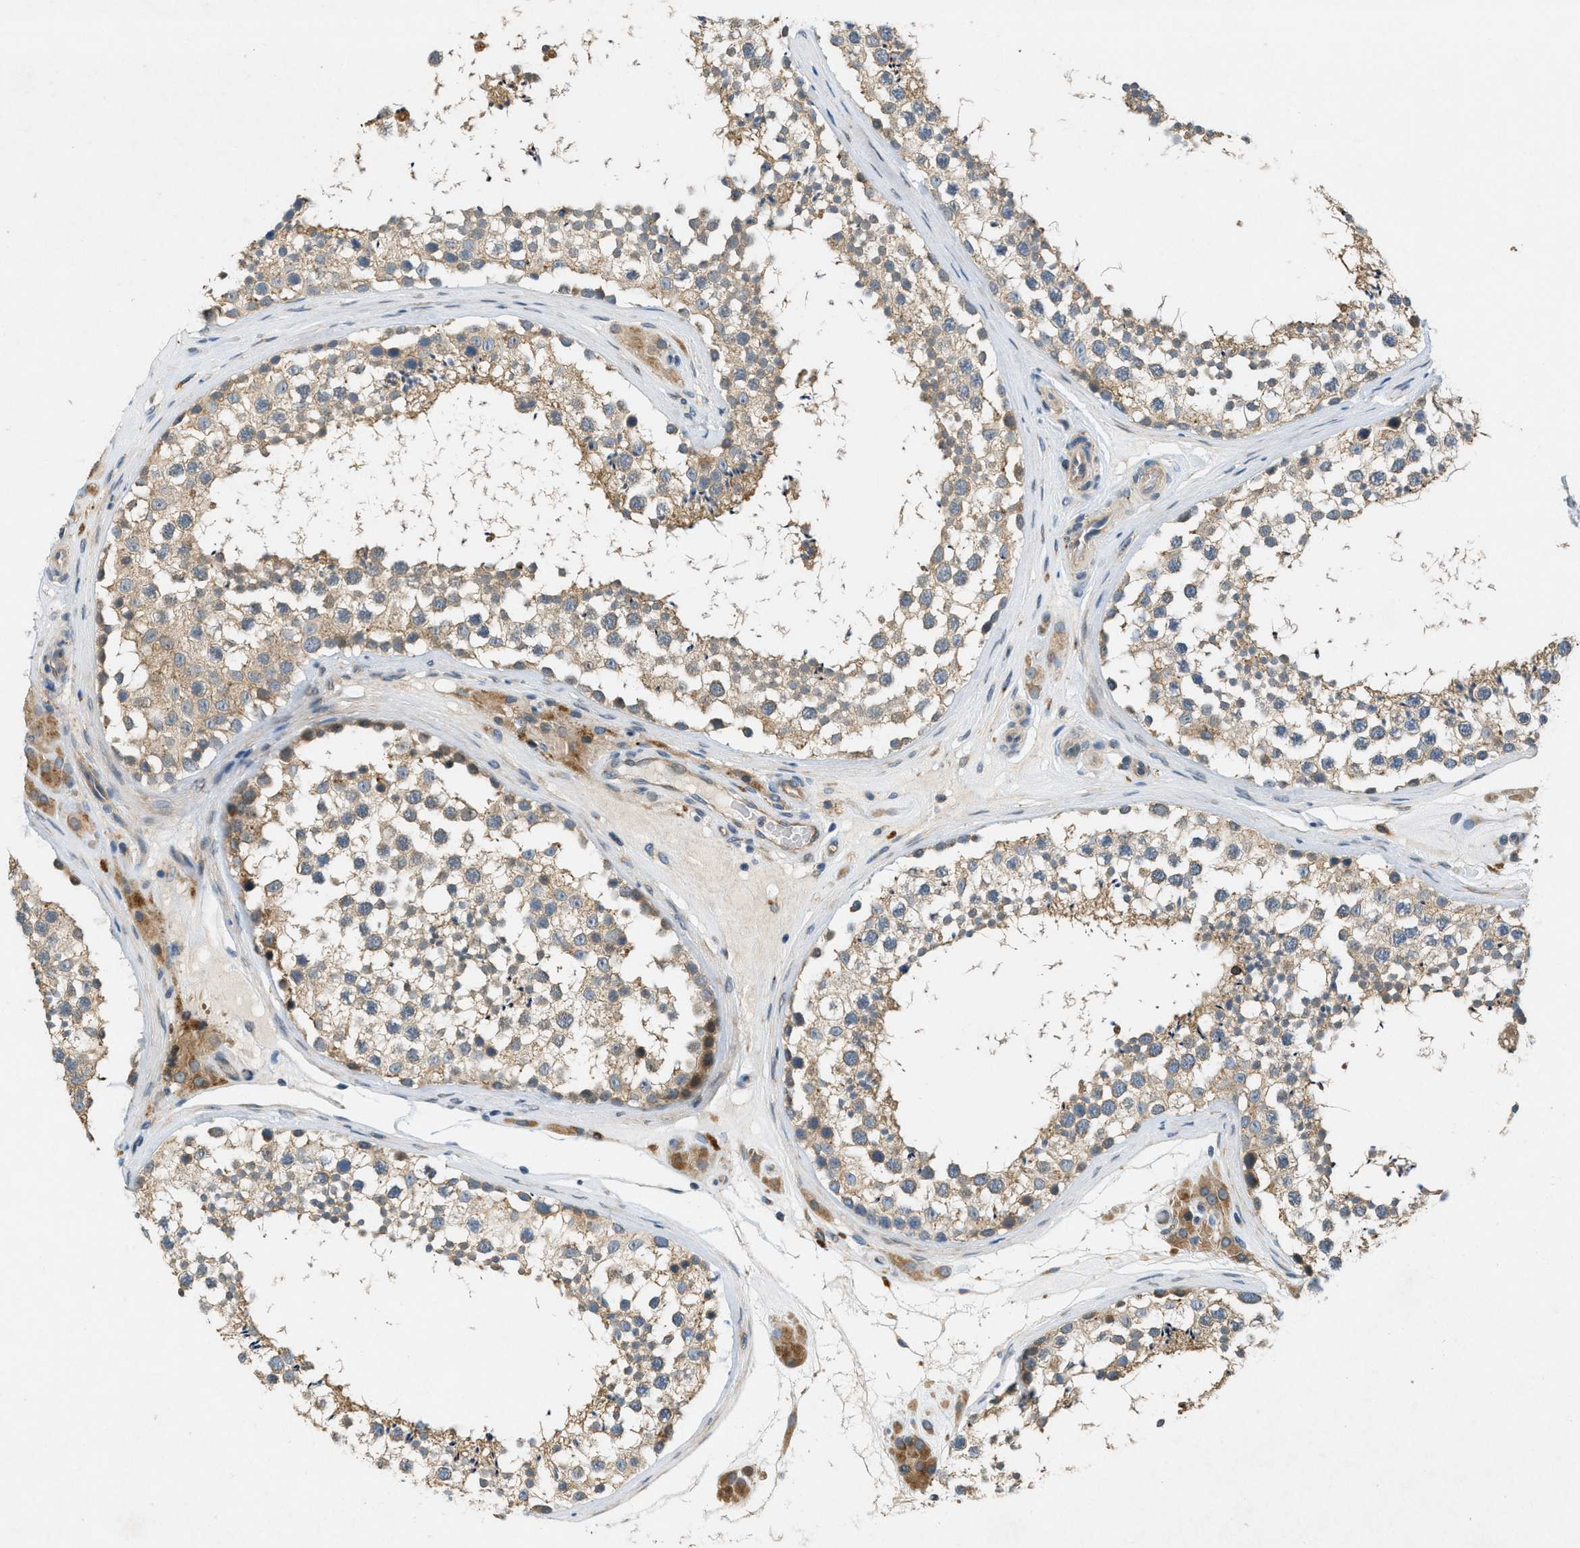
{"staining": {"intensity": "weak", "quantity": ">75%", "location": "cytoplasmic/membranous"}, "tissue": "testis", "cell_type": "Cells in seminiferous ducts", "image_type": "normal", "snomed": [{"axis": "morphology", "description": "Normal tissue, NOS"}, {"axis": "topography", "description": "Testis"}], "caption": "Immunohistochemical staining of normal testis reveals weak cytoplasmic/membranous protein positivity in approximately >75% of cells in seminiferous ducts.", "gene": "ADCY6", "patient": {"sex": "male", "age": 46}}